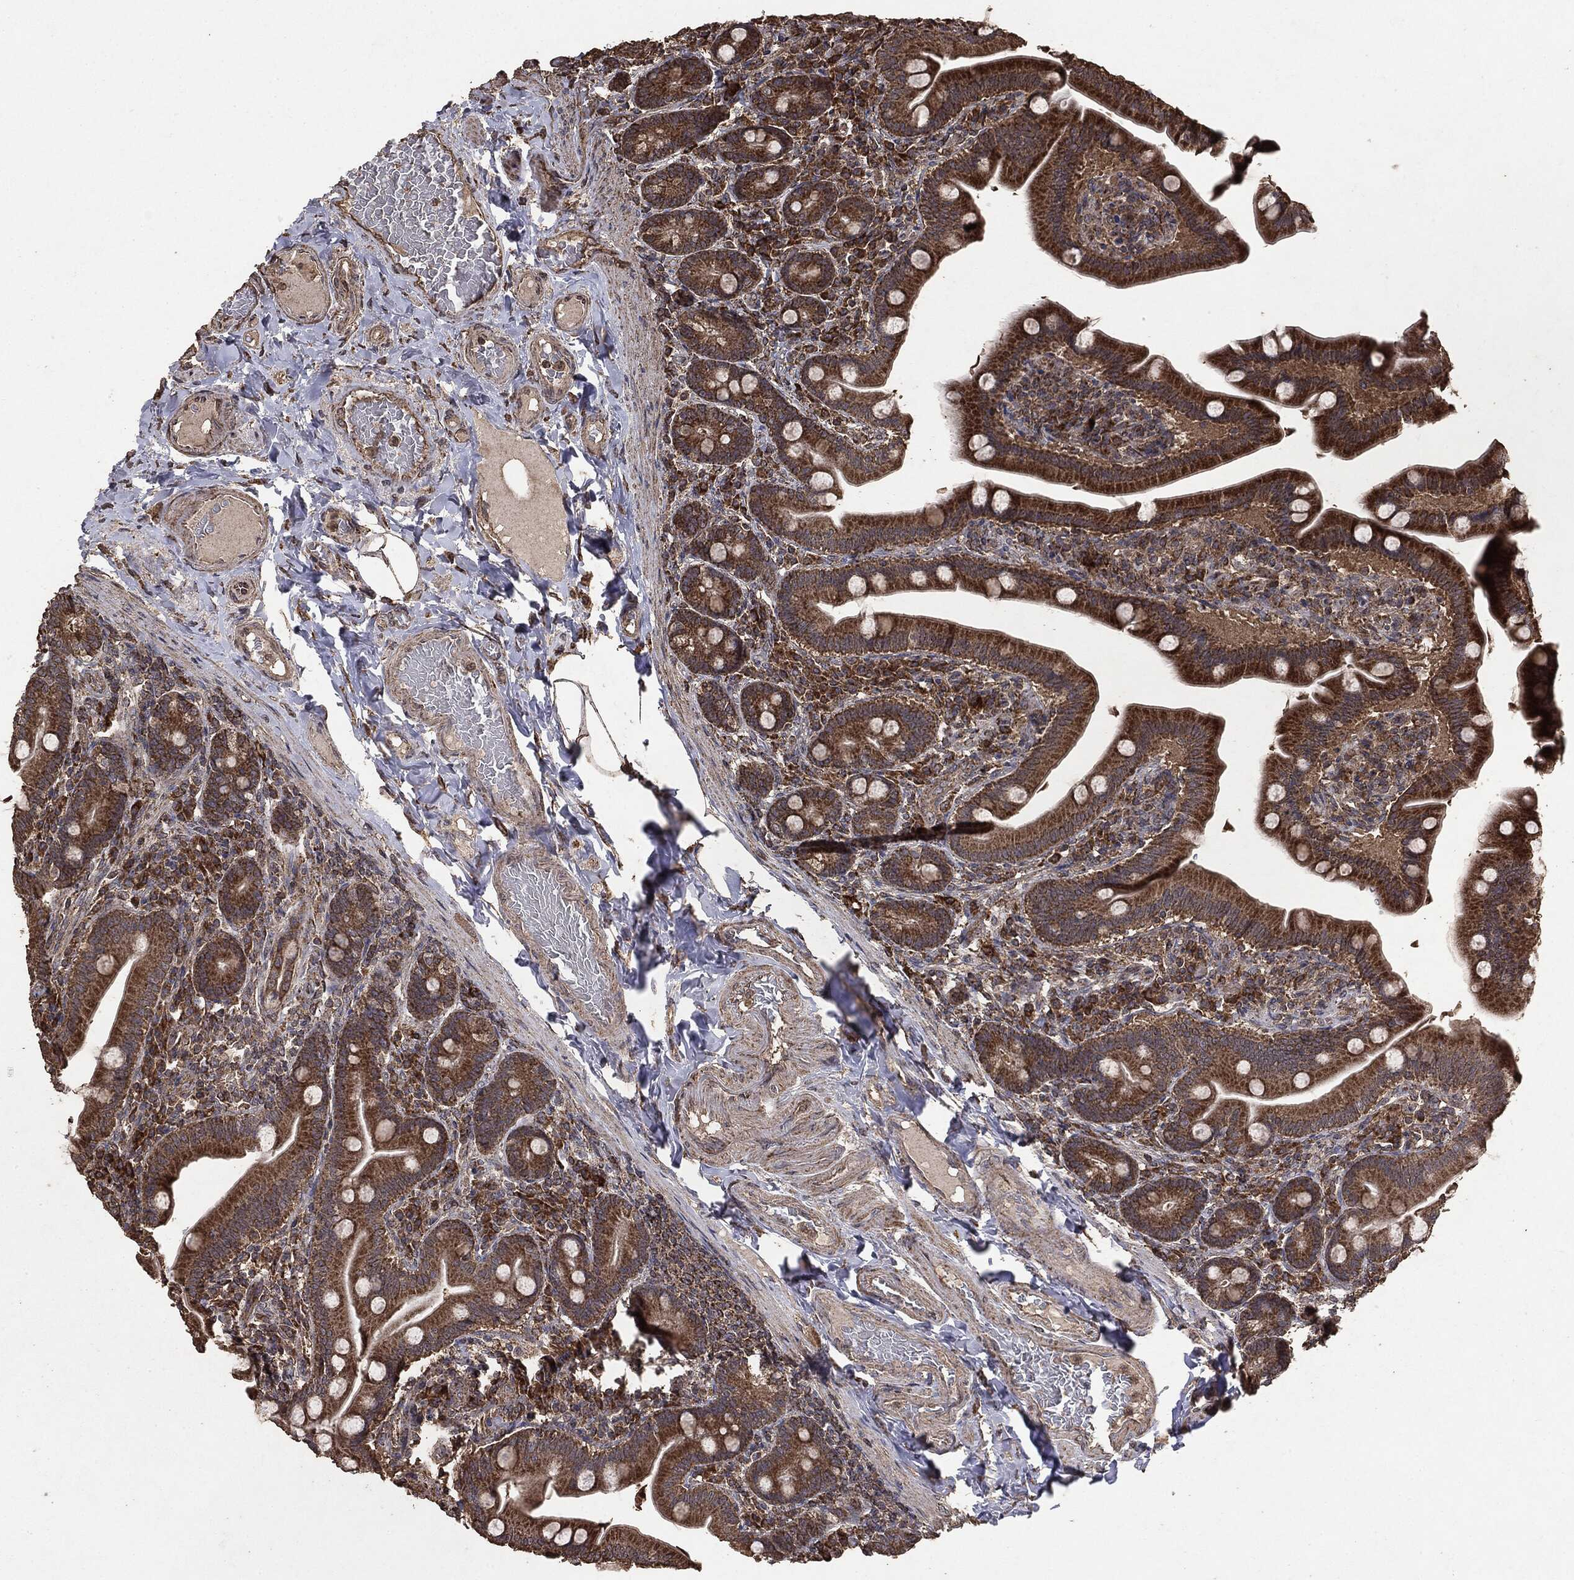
{"staining": {"intensity": "strong", "quantity": ">75%", "location": "cytoplasmic/membranous"}, "tissue": "small intestine", "cell_type": "Glandular cells", "image_type": "normal", "snomed": [{"axis": "morphology", "description": "Normal tissue, NOS"}, {"axis": "topography", "description": "Small intestine"}], "caption": "Immunohistochemical staining of normal human small intestine exhibits high levels of strong cytoplasmic/membranous staining in about >75% of glandular cells. The staining was performed using DAB, with brown indicating positive protein expression. Nuclei are stained blue with hematoxylin.", "gene": "MTOR", "patient": {"sex": "male", "age": 66}}